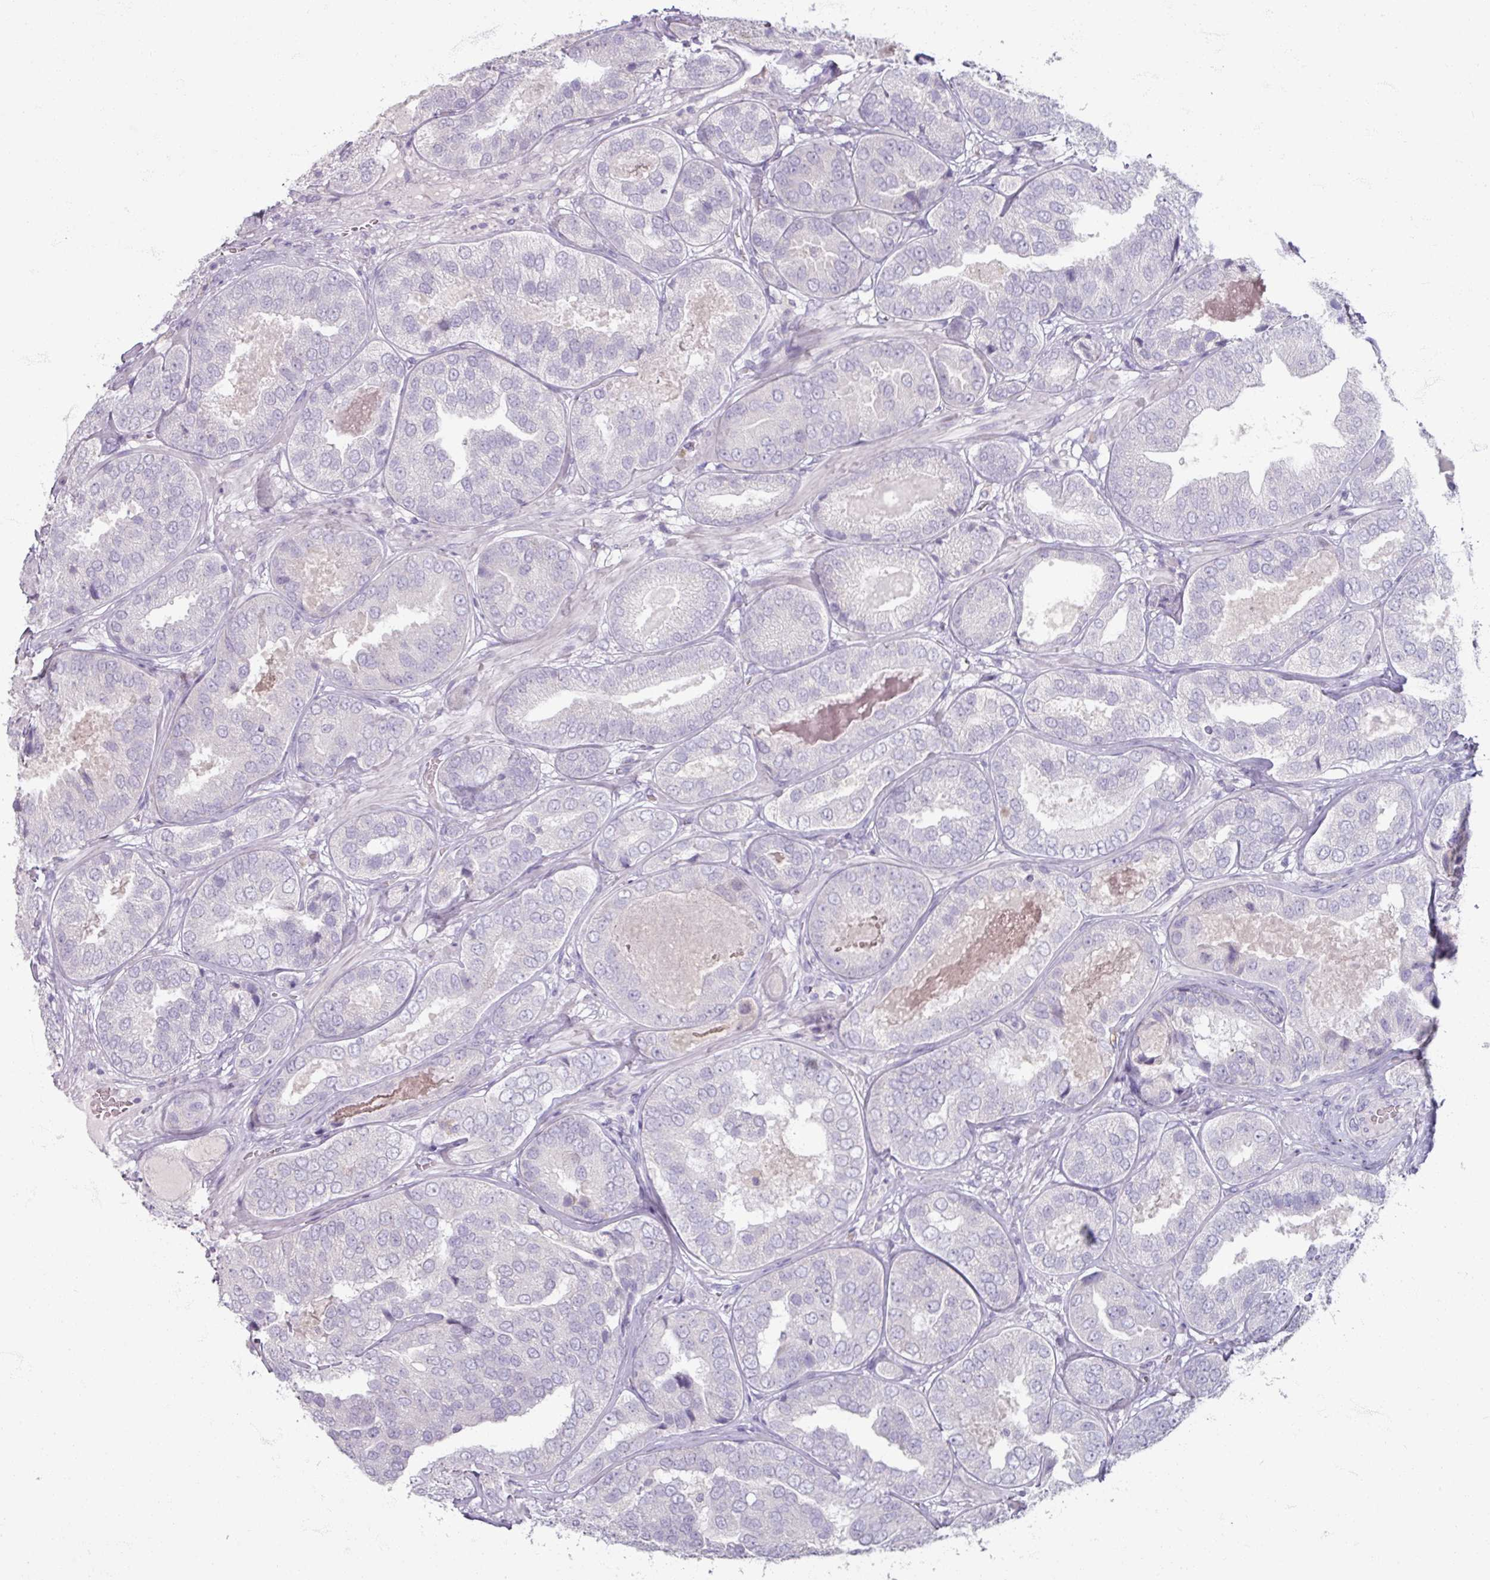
{"staining": {"intensity": "negative", "quantity": "none", "location": "none"}, "tissue": "prostate cancer", "cell_type": "Tumor cells", "image_type": "cancer", "snomed": [{"axis": "morphology", "description": "Adenocarcinoma, High grade"}, {"axis": "topography", "description": "Prostate"}], "caption": "Immunohistochemical staining of human adenocarcinoma (high-grade) (prostate) demonstrates no significant staining in tumor cells.", "gene": "TG", "patient": {"sex": "male", "age": 63}}